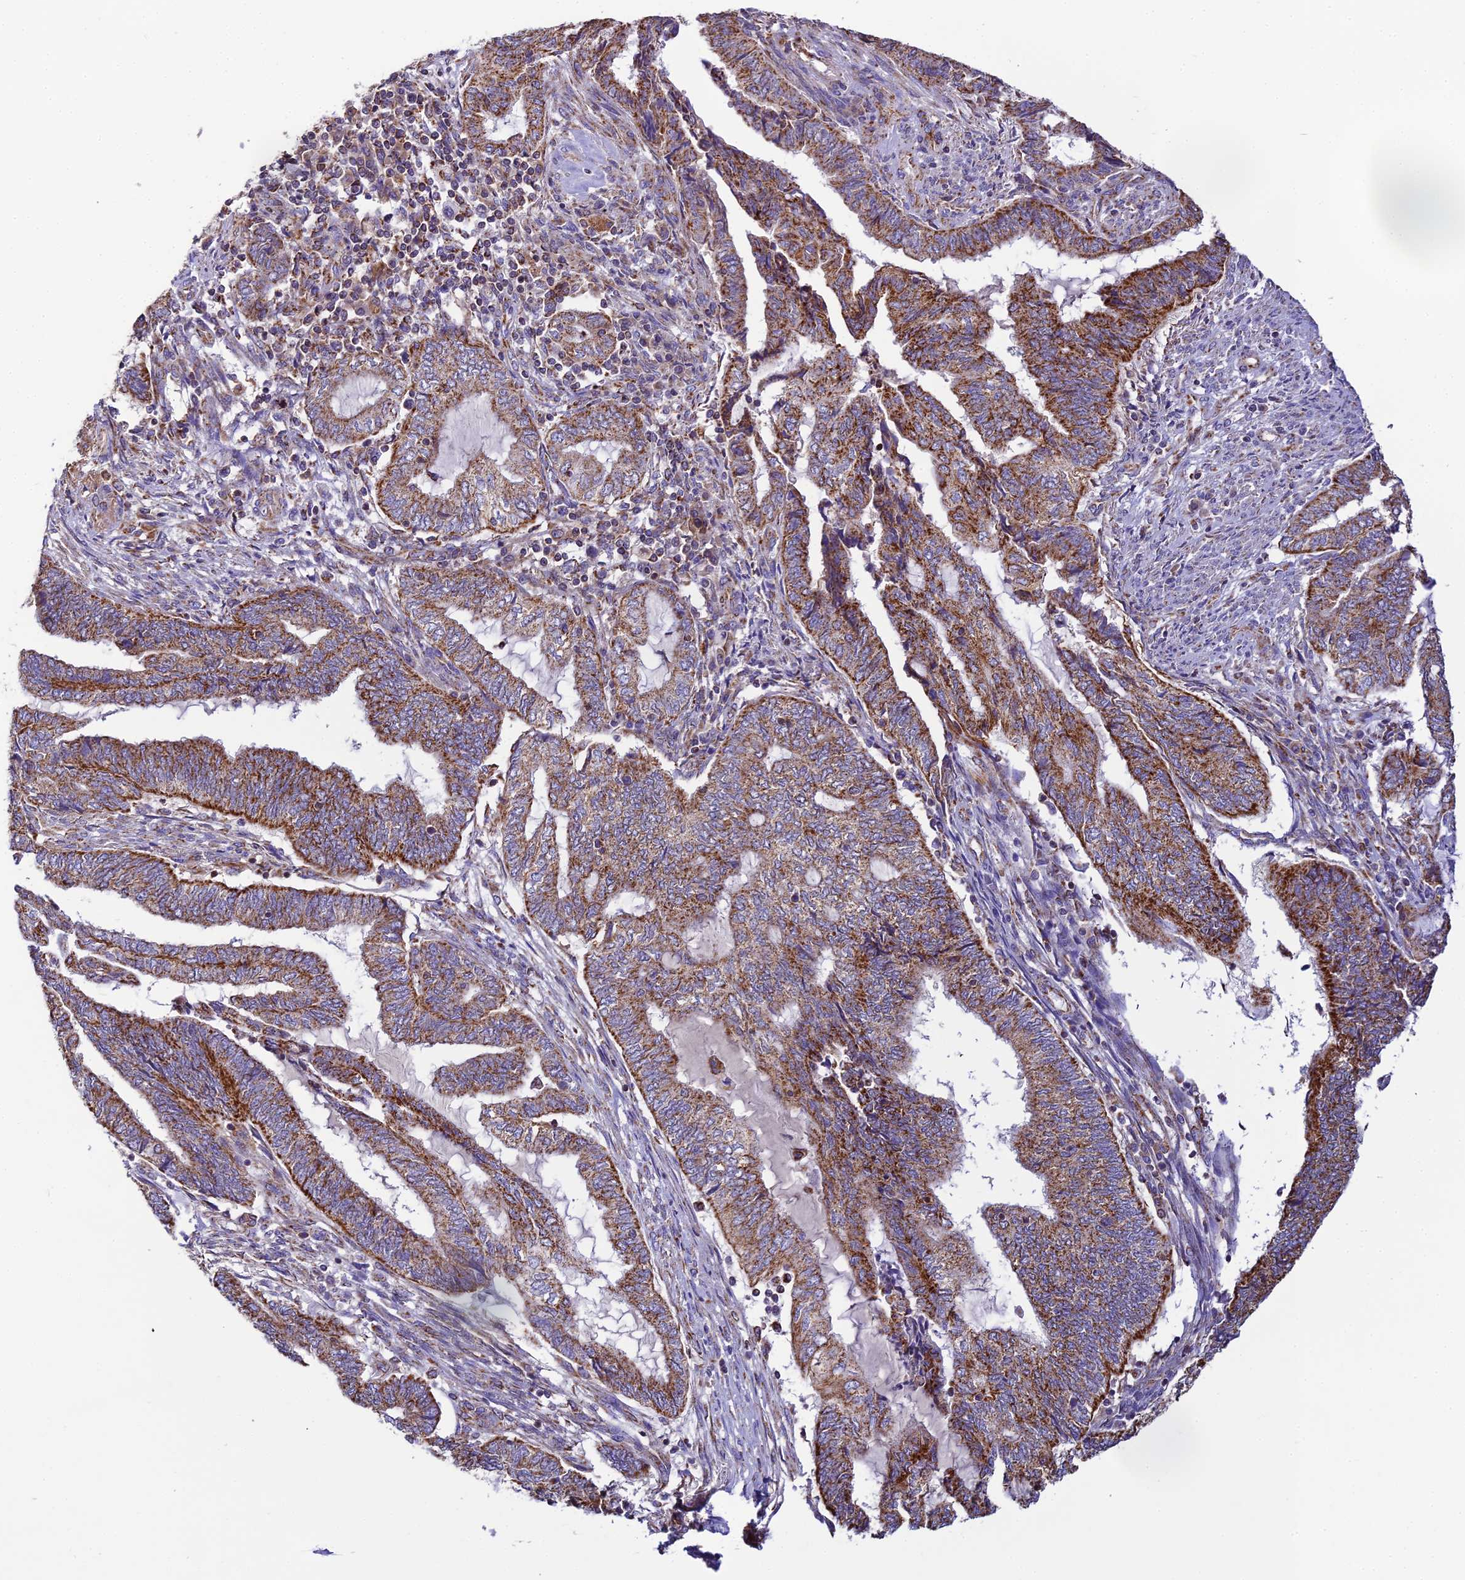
{"staining": {"intensity": "moderate", "quantity": ">75%", "location": "cytoplasmic/membranous"}, "tissue": "endometrial cancer", "cell_type": "Tumor cells", "image_type": "cancer", "snomed": [{"axis": "morphology", "description": "Adenocarcinoma, NOS"}, {"axis": "topography", "description": "Uterus"}, {"axis": "topography", "description": "Endometrium"}], "caption": "Immunohistochemistry (IHC) image of neoplastic tissue: endometrial cancer (adenocarcinoma) stained using immunohistochemistry shows medium levels of moderate protein expression localized specifically in the cytoplasmic/membranous of tumor cells, appearing as a cytoplasmic/membranous brown color.", "gene": "NIPSNAP3A", "patient": {"sex": "female", "age": 70}}